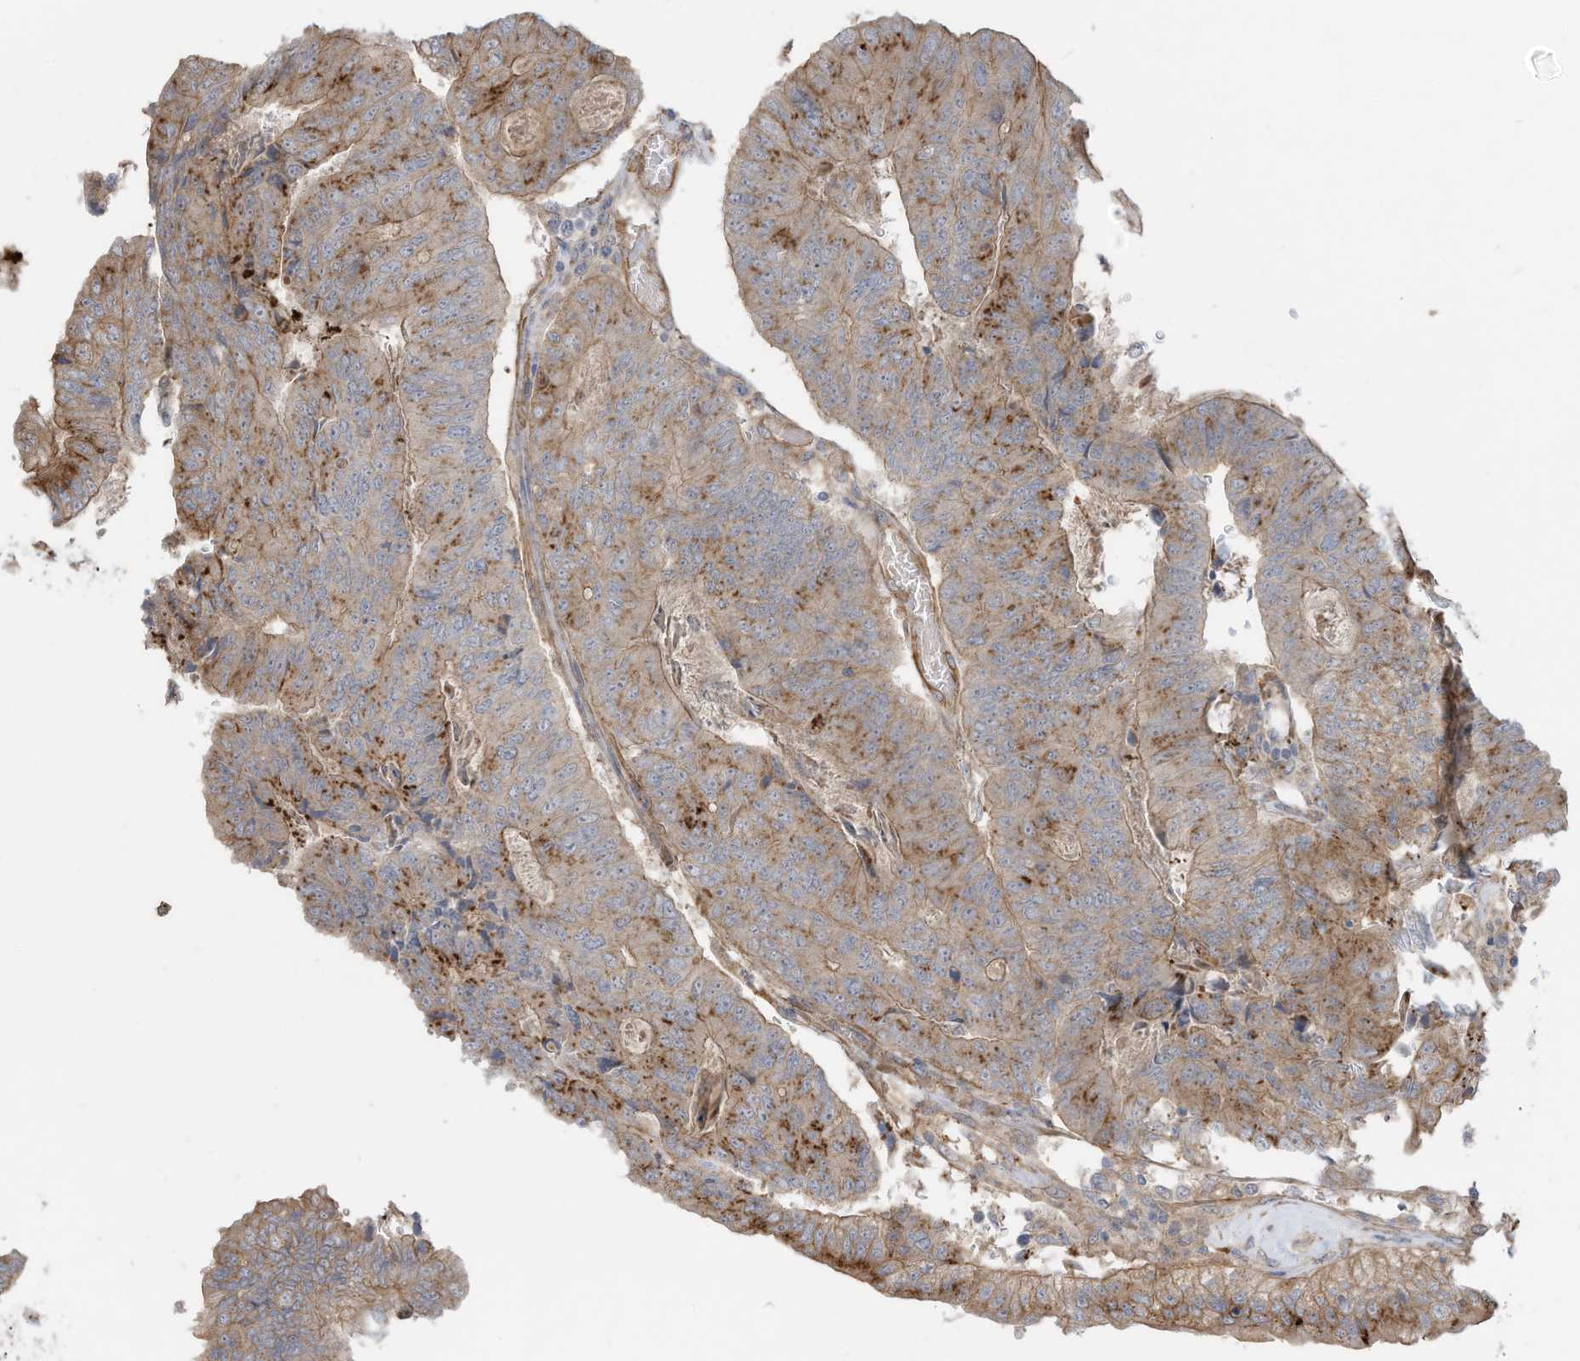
{"staining": {"intensity": "moderate", "quantity": ">75%", "location": "cytoplasmic/membranous"}, "tissue": "colorectal cancer", "cell_type": "Tumor cells", "image_type": "cancer", "snomed": [{"axis": "morphology", "description": "Adenocarcinoma, NOS"}, {"axis": "topography", "description": "Colon"}], "caption": "This photomicrograph shows IHC staining of colorectal cancer (adenocarcinoma), with medium moderate cytoplasmic/membranous expression in about >75% of tumor cells.", "gene": "SLC17A7", "patient": {"sex": "female", "age": 67}}